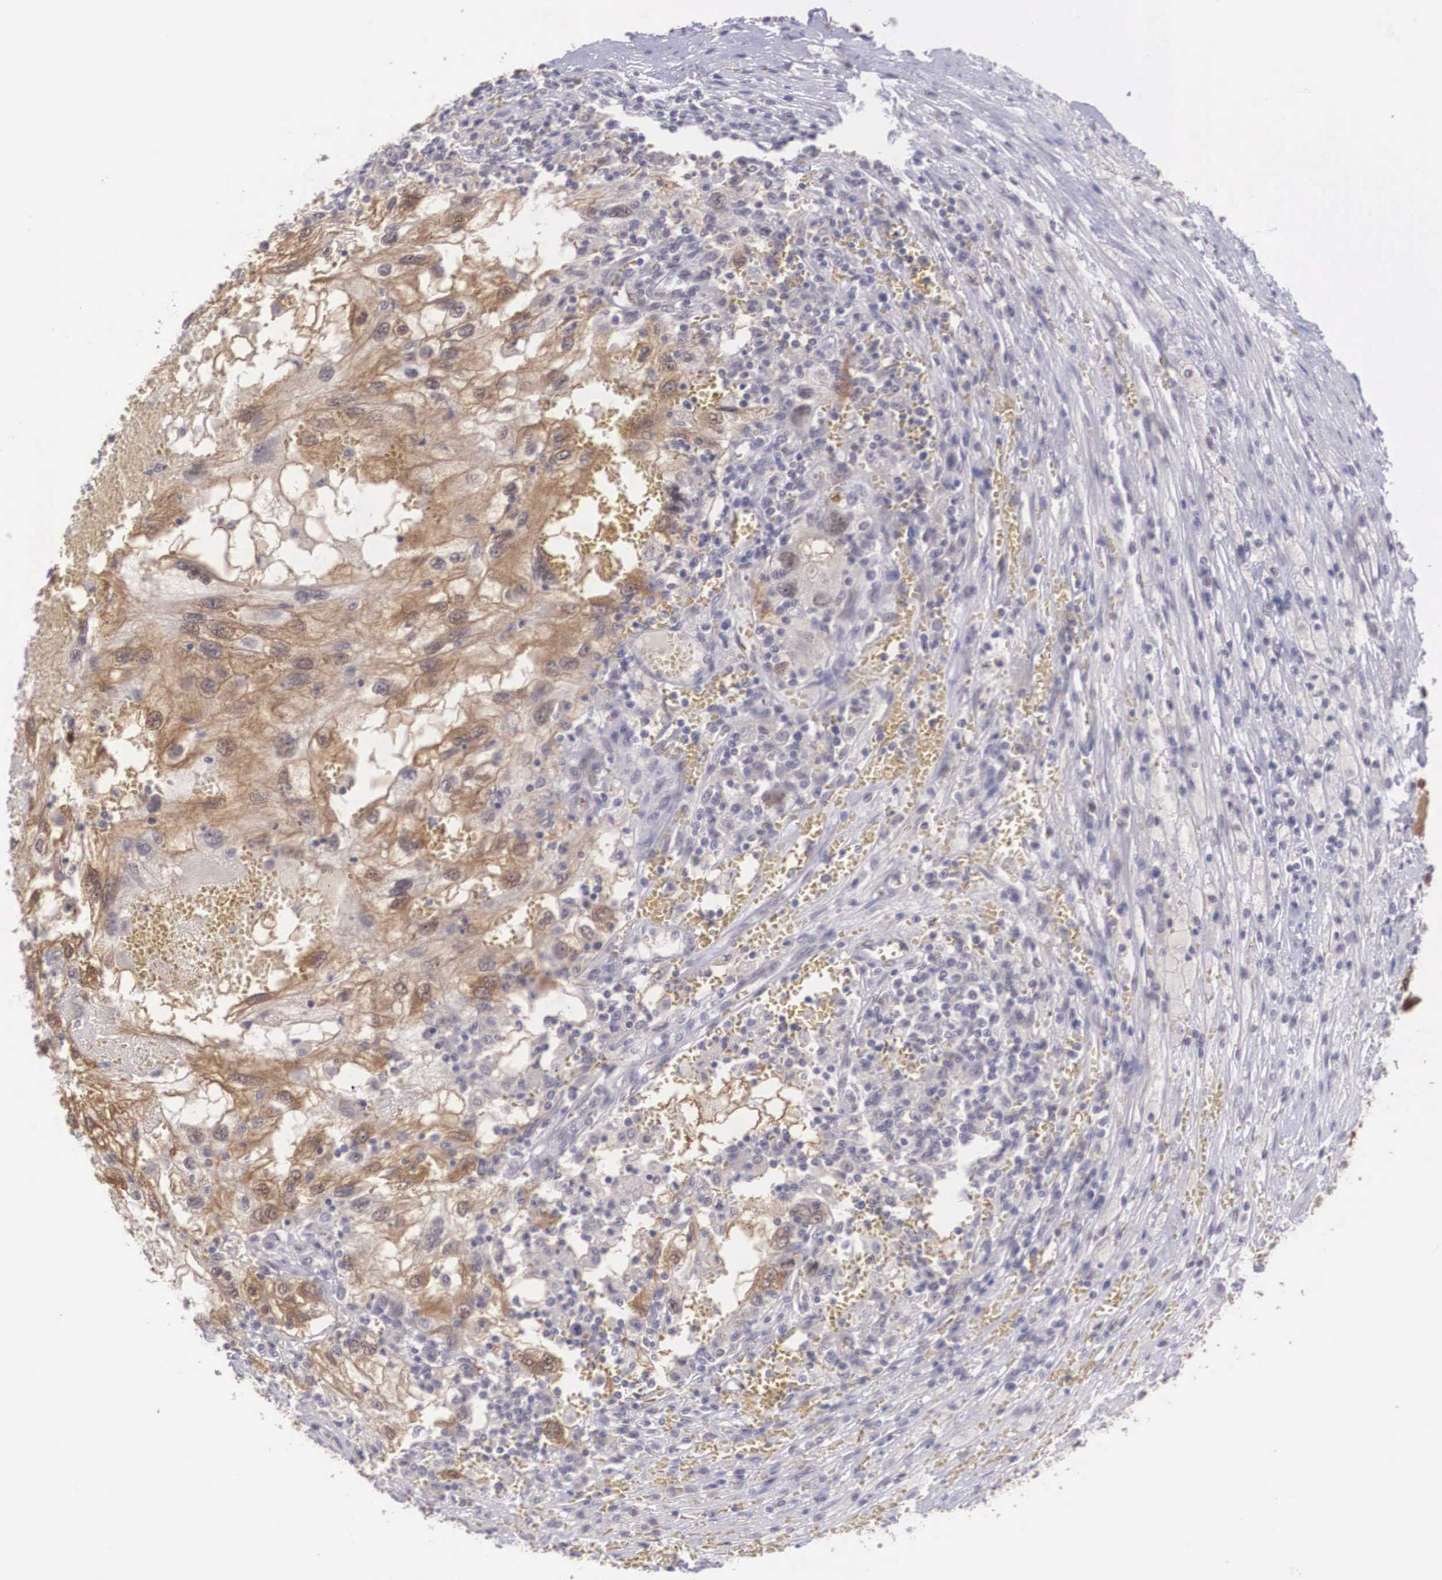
{"staining": {"intensity": "moderate", "quantity": ">75%", "location": "cytoplasmic/membranous,nuclear"}, "tissue": "renal cancer", "cell_type": "Tumor cells", "image_type": "cancer", "snomed": [{"axis": "morphology", "description": "Normal tissue, NOS"}, {"axis": "morphology", "description": "Adenocarcinoma, NOS"}, {"axis": "topography", "description": "Kidney"}], "caption": "IHC (DAB (3,3'-diaminobenzidine)) staining of renal cancer exhibits moderate cytoplasmic/membranous and nuclear protein positivity in about >75% of tumor cells. IHC stains the protein of interest in brown and the nuclei are stained blue.", "gene": "NINL", "patient": {"sex": "male", "age": 71}}